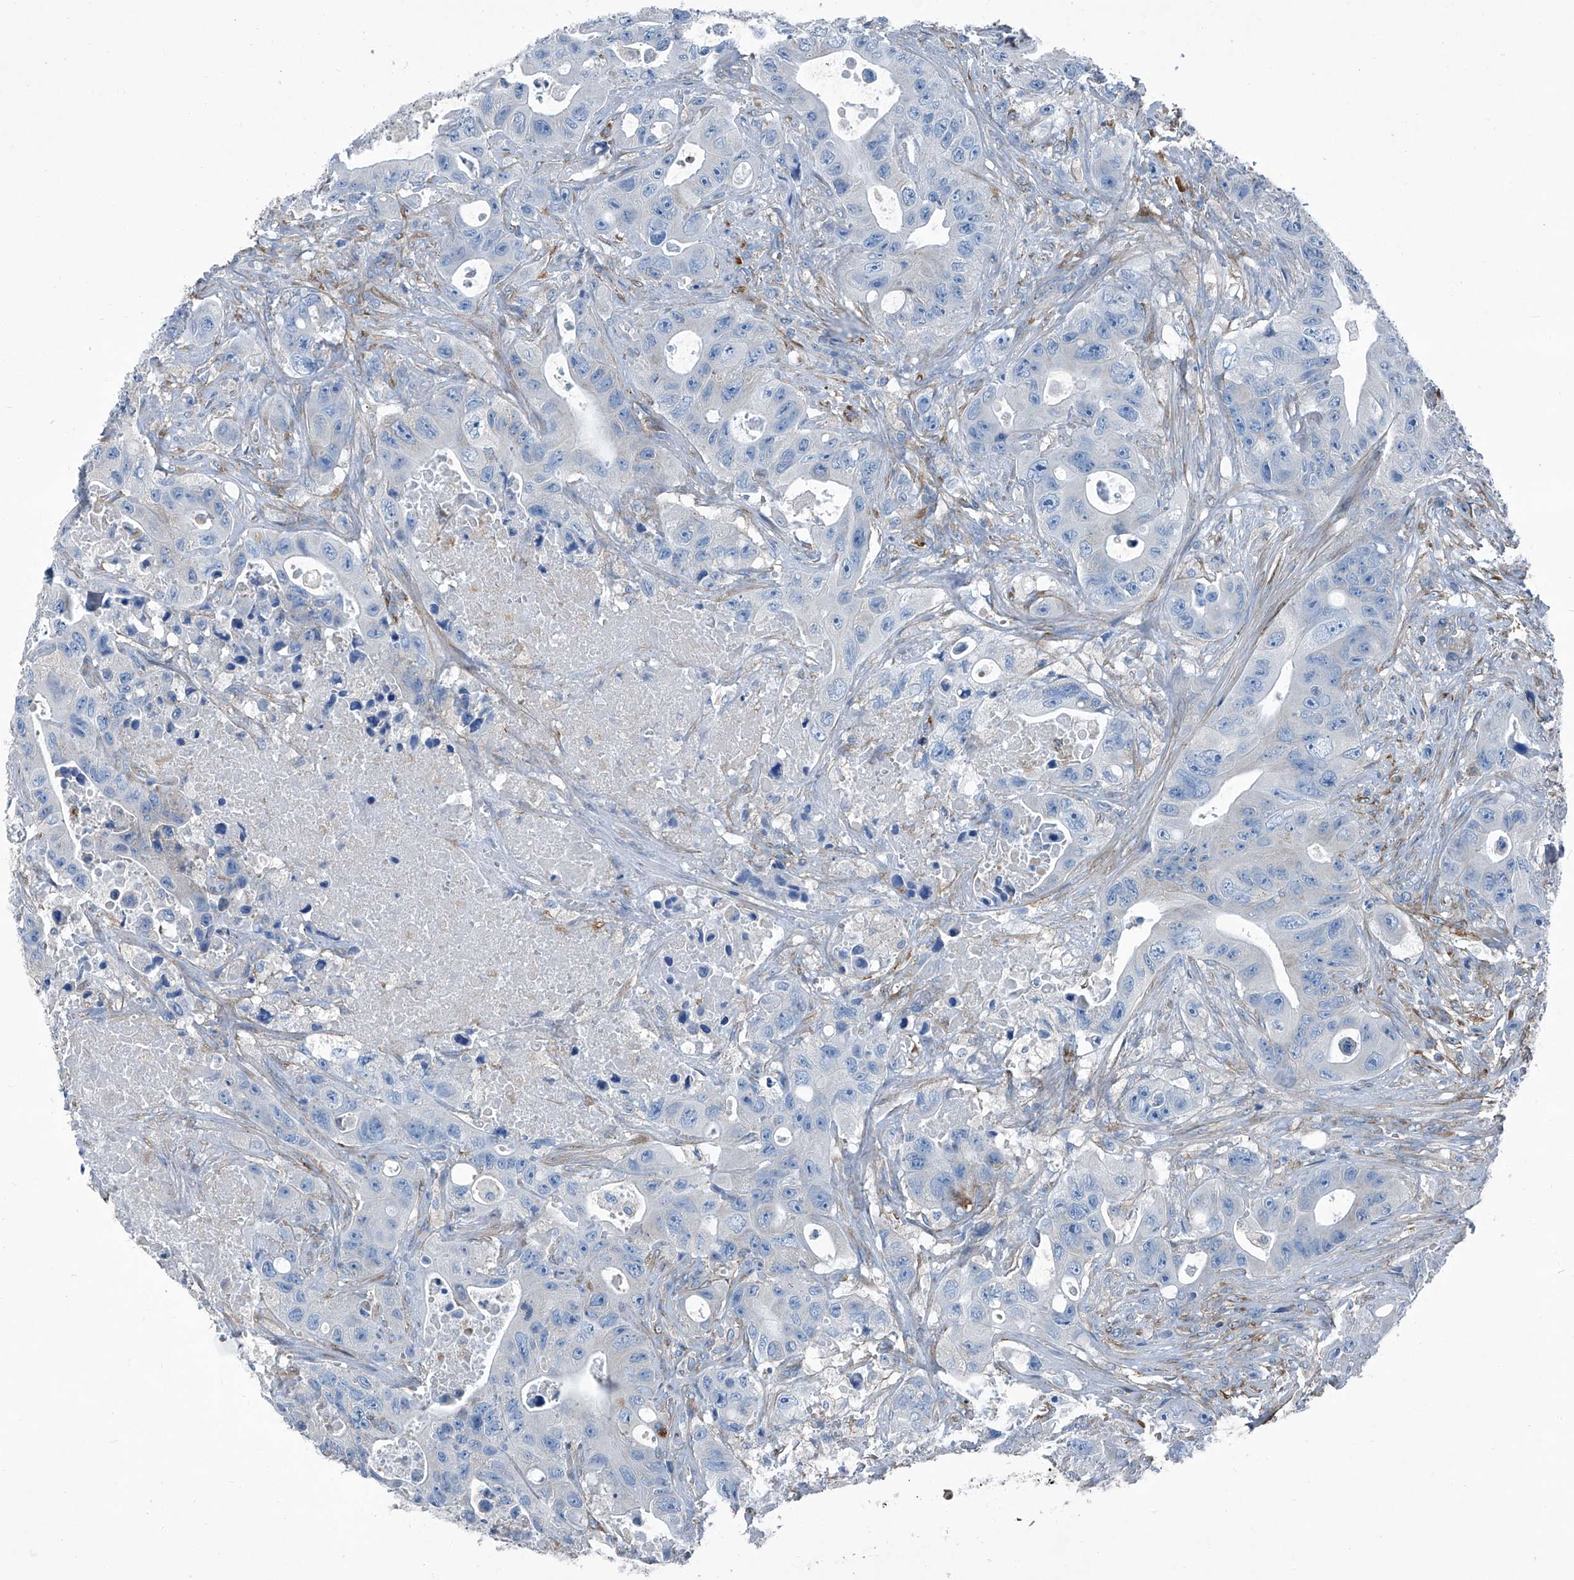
{"staining": {"intensity": "negative", "quantity": "none", "location": "none"}, "tissue": "colorectal cancer", "cell_type": "Tumor cells", "image_type": "cancer", "snomed": [{"axis": "morphology", "description": "Adenocarcinoma, NOS"}, {"axis": "topography", "description": "Colon"}], "caption": "Immunohistochemistry of adenocarcinoma (colorectal) shows no positivity in tumor cells.", "gene": "SEPTIN7", "patient": {"sex": "female", "age": 46}}